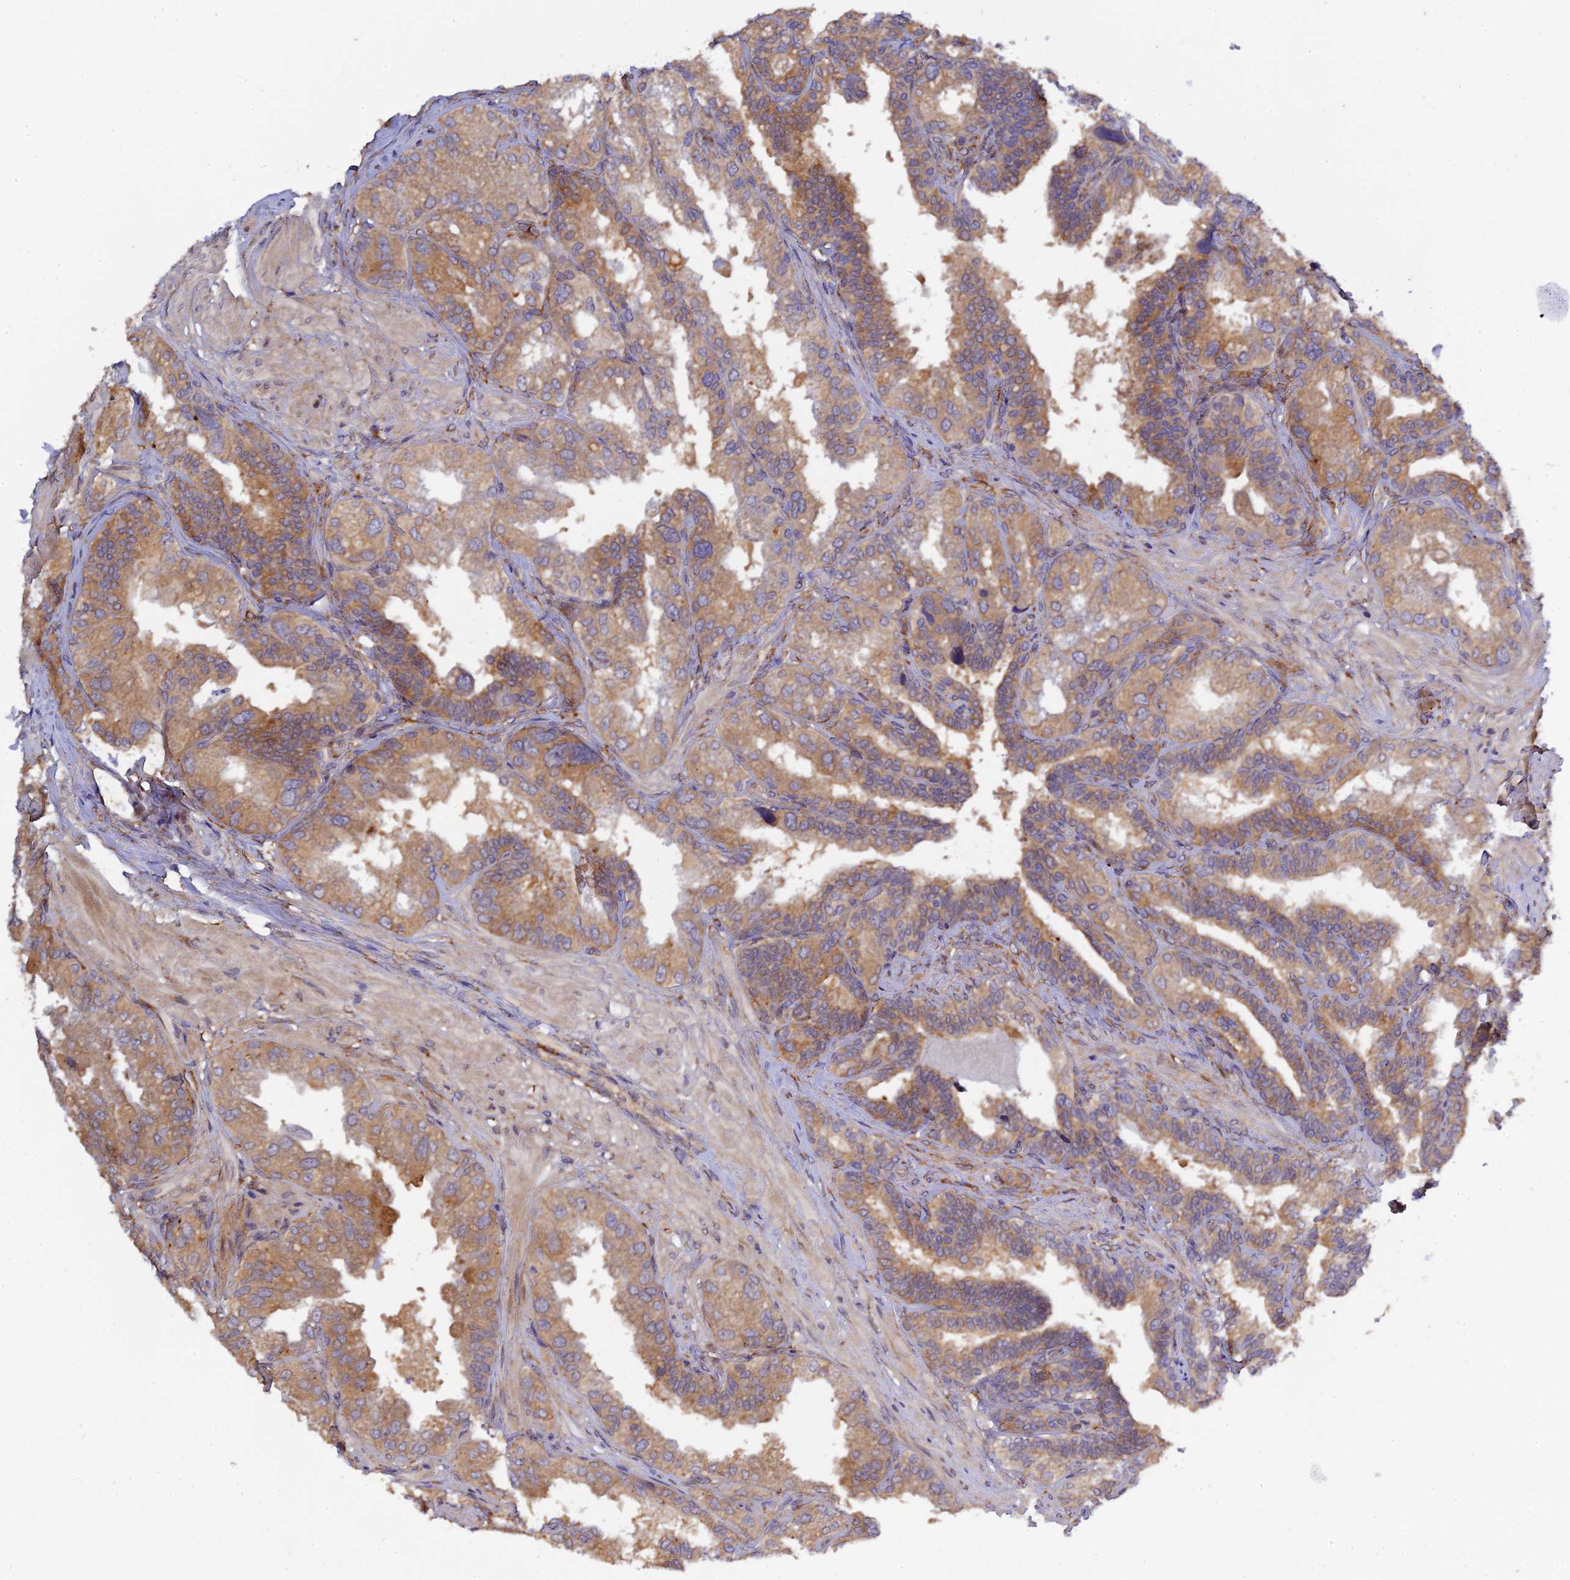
{"staining": {"intensity": "moderate", "quantity": ">75%", "location": "cytoplasmic/membranous"}, "tissue": "seminal vesicle", "cell_type": "Glandular cells", "image_type": "normal", "snomed": [{"axis": "morphology", "description": "Normal tissue, NOS"}, {"axis": "topography", "description": "Seminal veicle"}, {"axis": "topography", "description": "Peripheral nerve tissue"}], "caption": "Moderate cytoplasmic/membranous positivity for a protein is present in approximately >75% of glandular cells of benign seminal vesicle using immunohistochemistry (IHC).", "gene": "P3H3", "patient": {"sex": "male", "age": 63}}